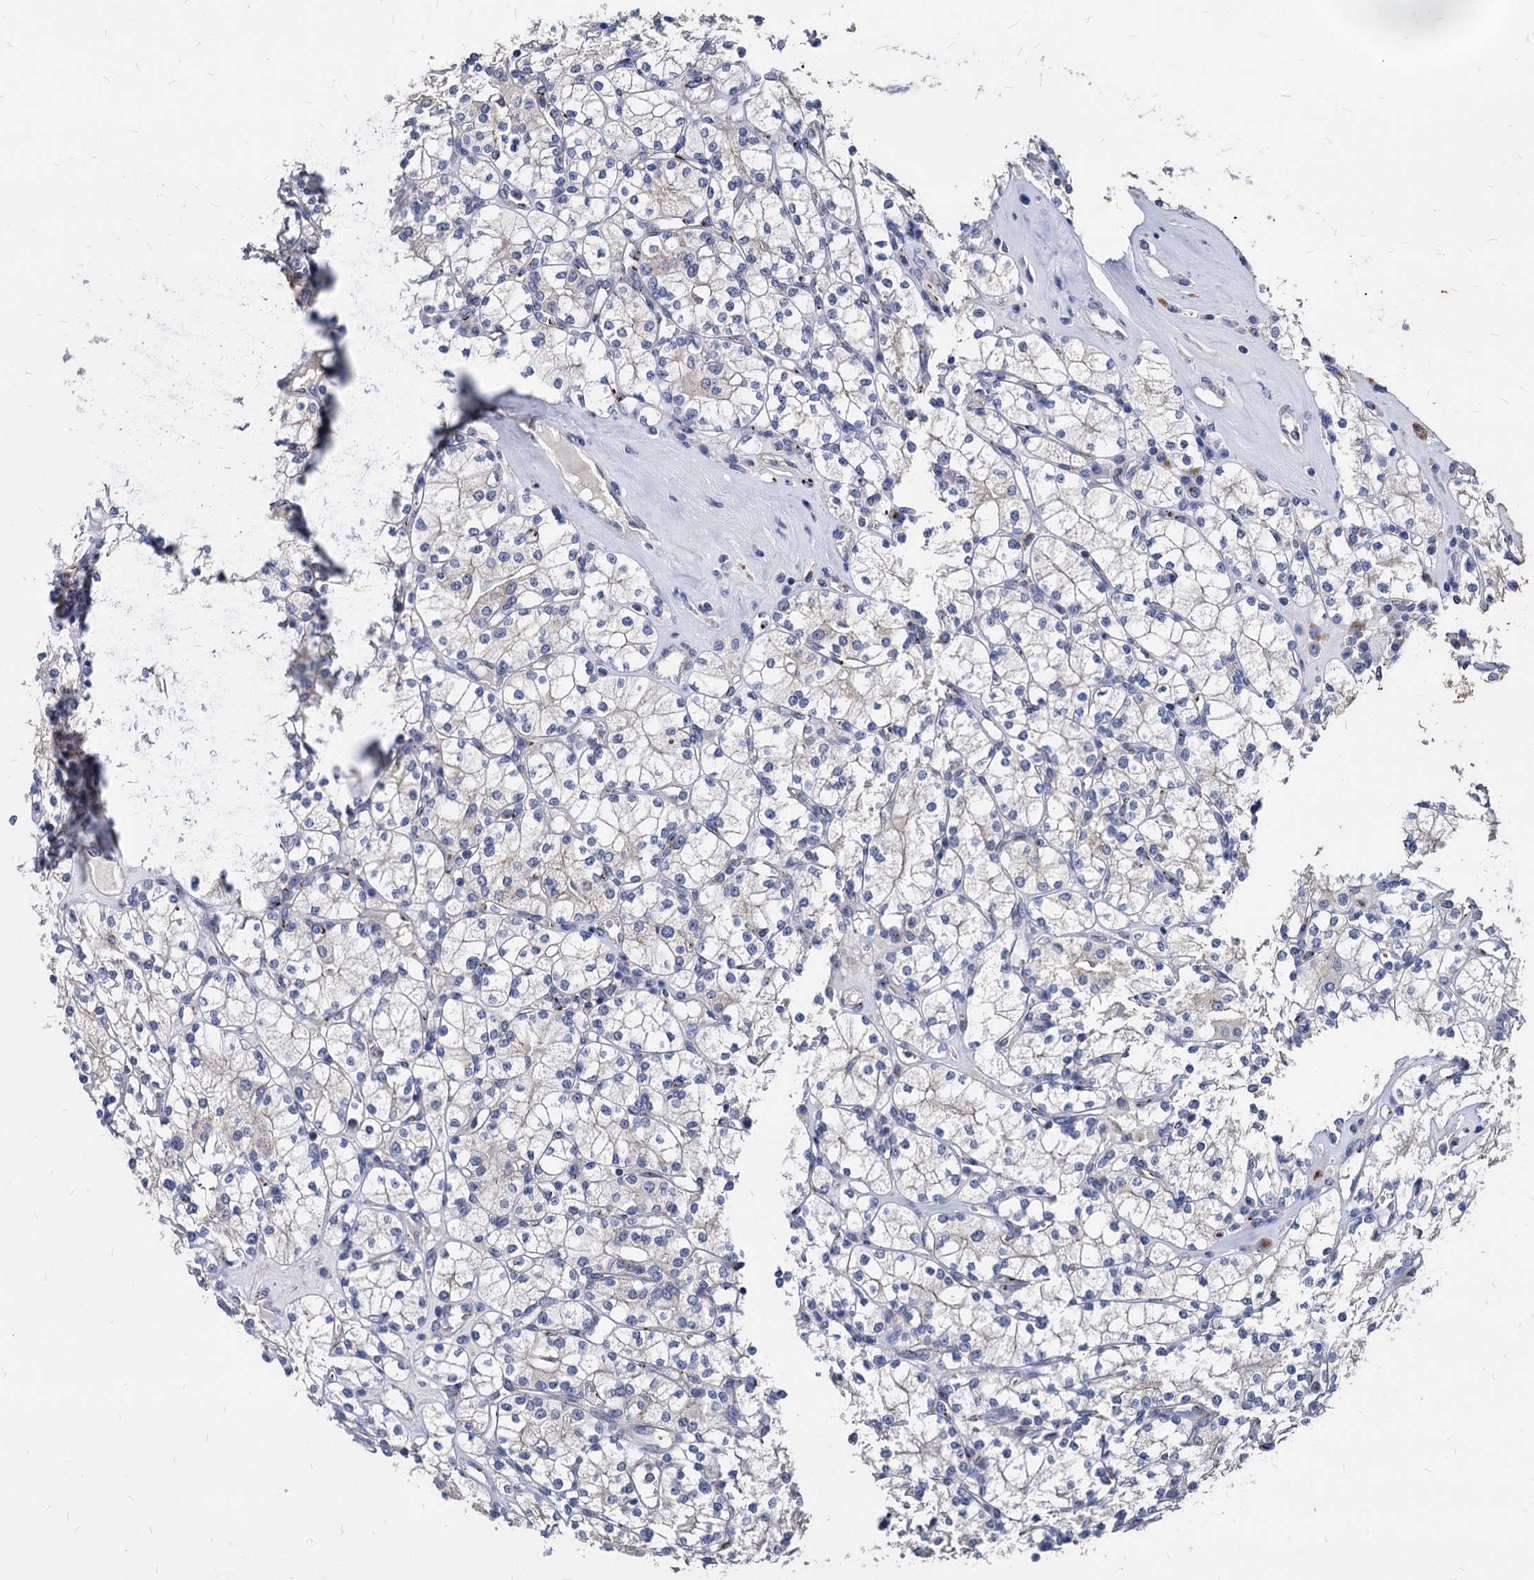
{"staining": {"intensity": "negative", "quantity": "none", "location": "none"}, "tissue": "renal cancer", "cell_type": "Tumor cells", "image_type": "cancer", "snomed": [{"axis": "morphology", "description": "Adenocarcinoma, NOS"}, {"axis": "topography", "description": "Kidney"}], "caption": "The IHC photomicrograph has no significant staining in tumor cells of adenocarcinoma (renal) tissue. (Immunohistochemistry, brightfield microscopy, high magnification).", "gene": "ESD", "patient": {"sex": "male", "age": 77}}